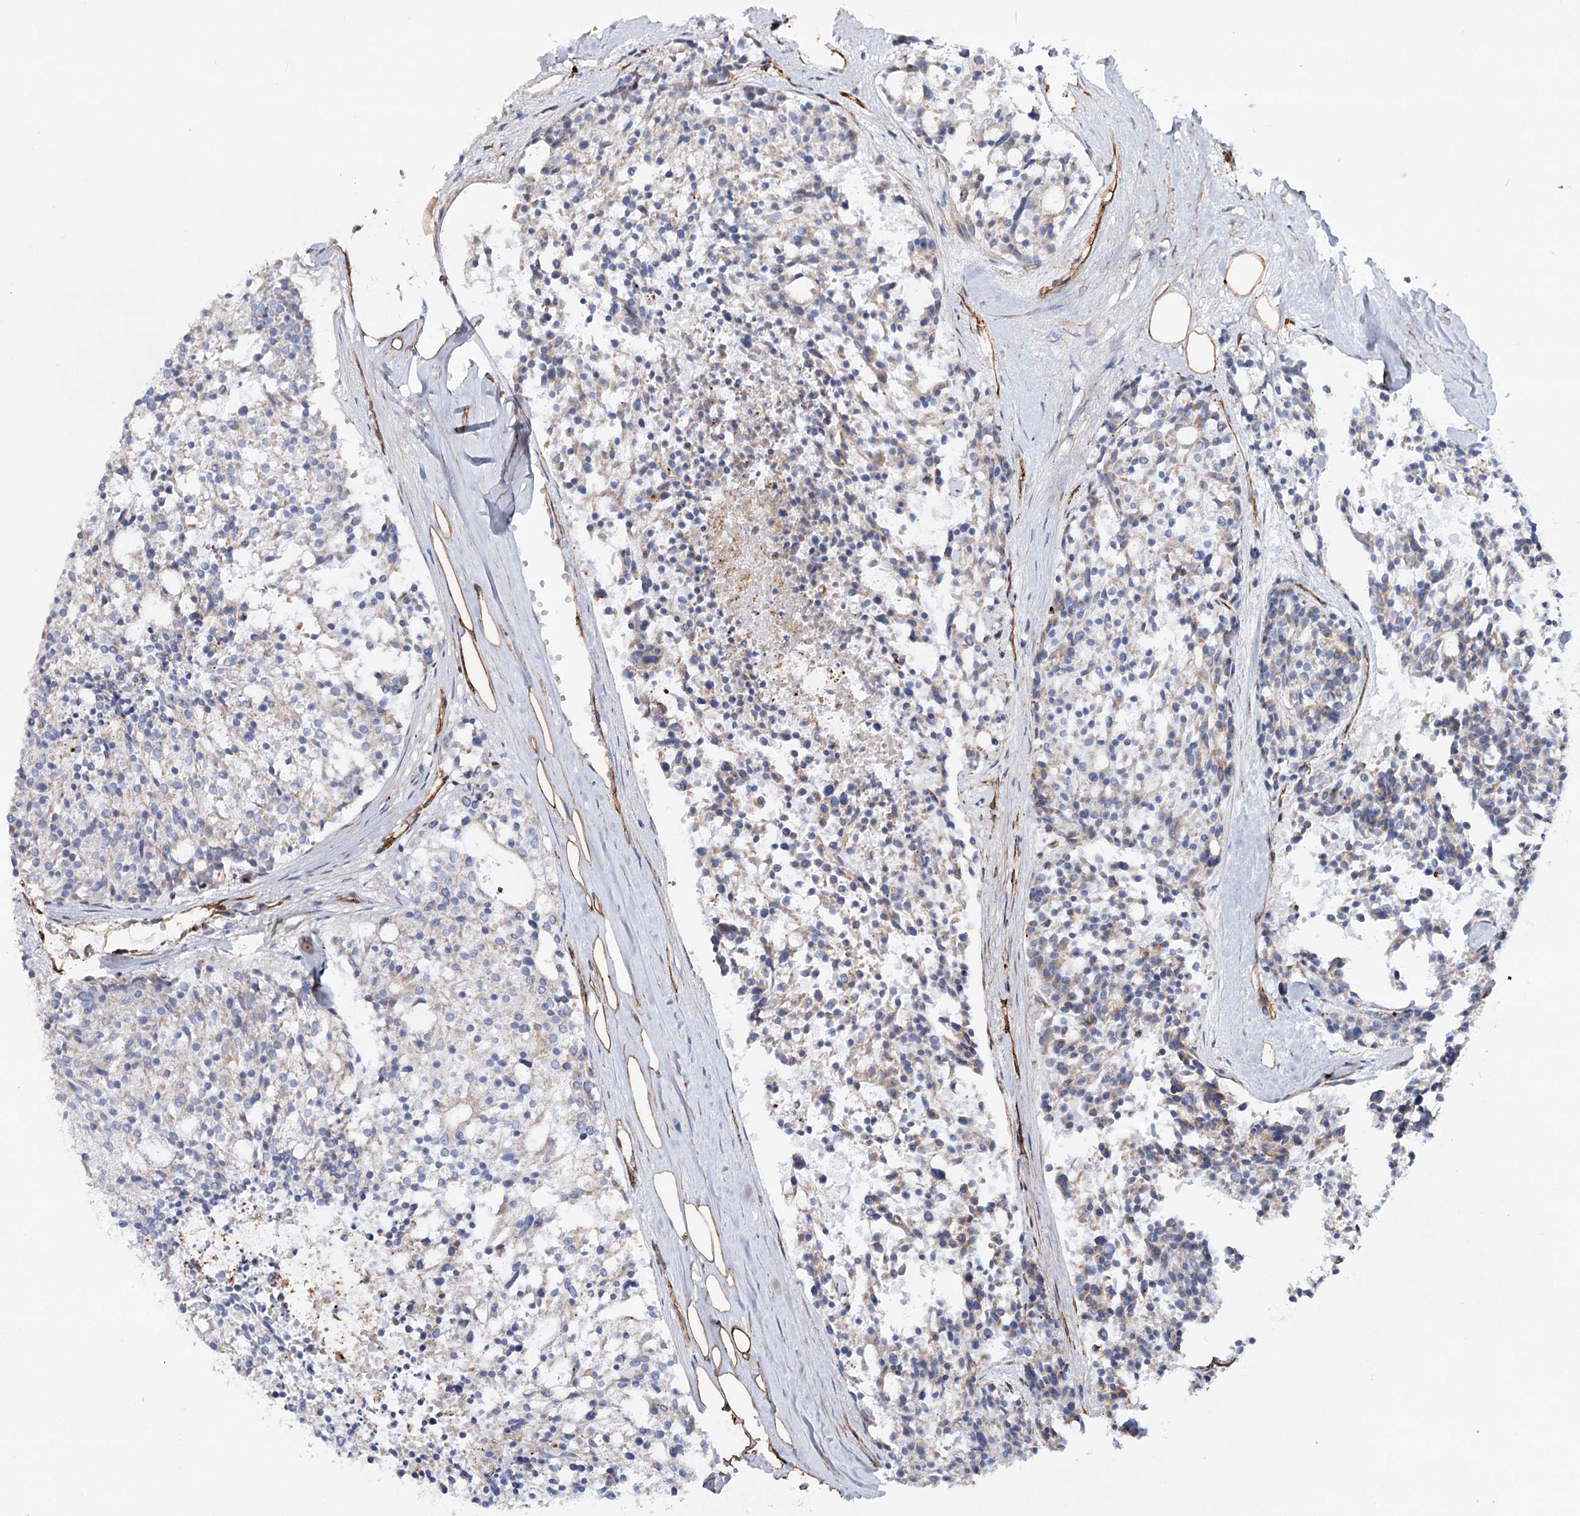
{"staining": {"intensity": "negative", "quantity": "none", "location": "none"}, "tissue": "carcinoid", "cell_type": "Tumor cells", "image_type": "cancer", "snomed": [{"axis": "morphology", "description": "Carcinoid, malignant, NOS"}, {"axis": "topography", "description": "Pancreas"}], "caption": "An immunohistochemistry photomicrograph of carcinoid is shown. There is no staining in tumor cells of carcinoid. Nuclei are stained in blue.", "gene": "TMEM164", "patient": {"sex": "female", "age": 54}}